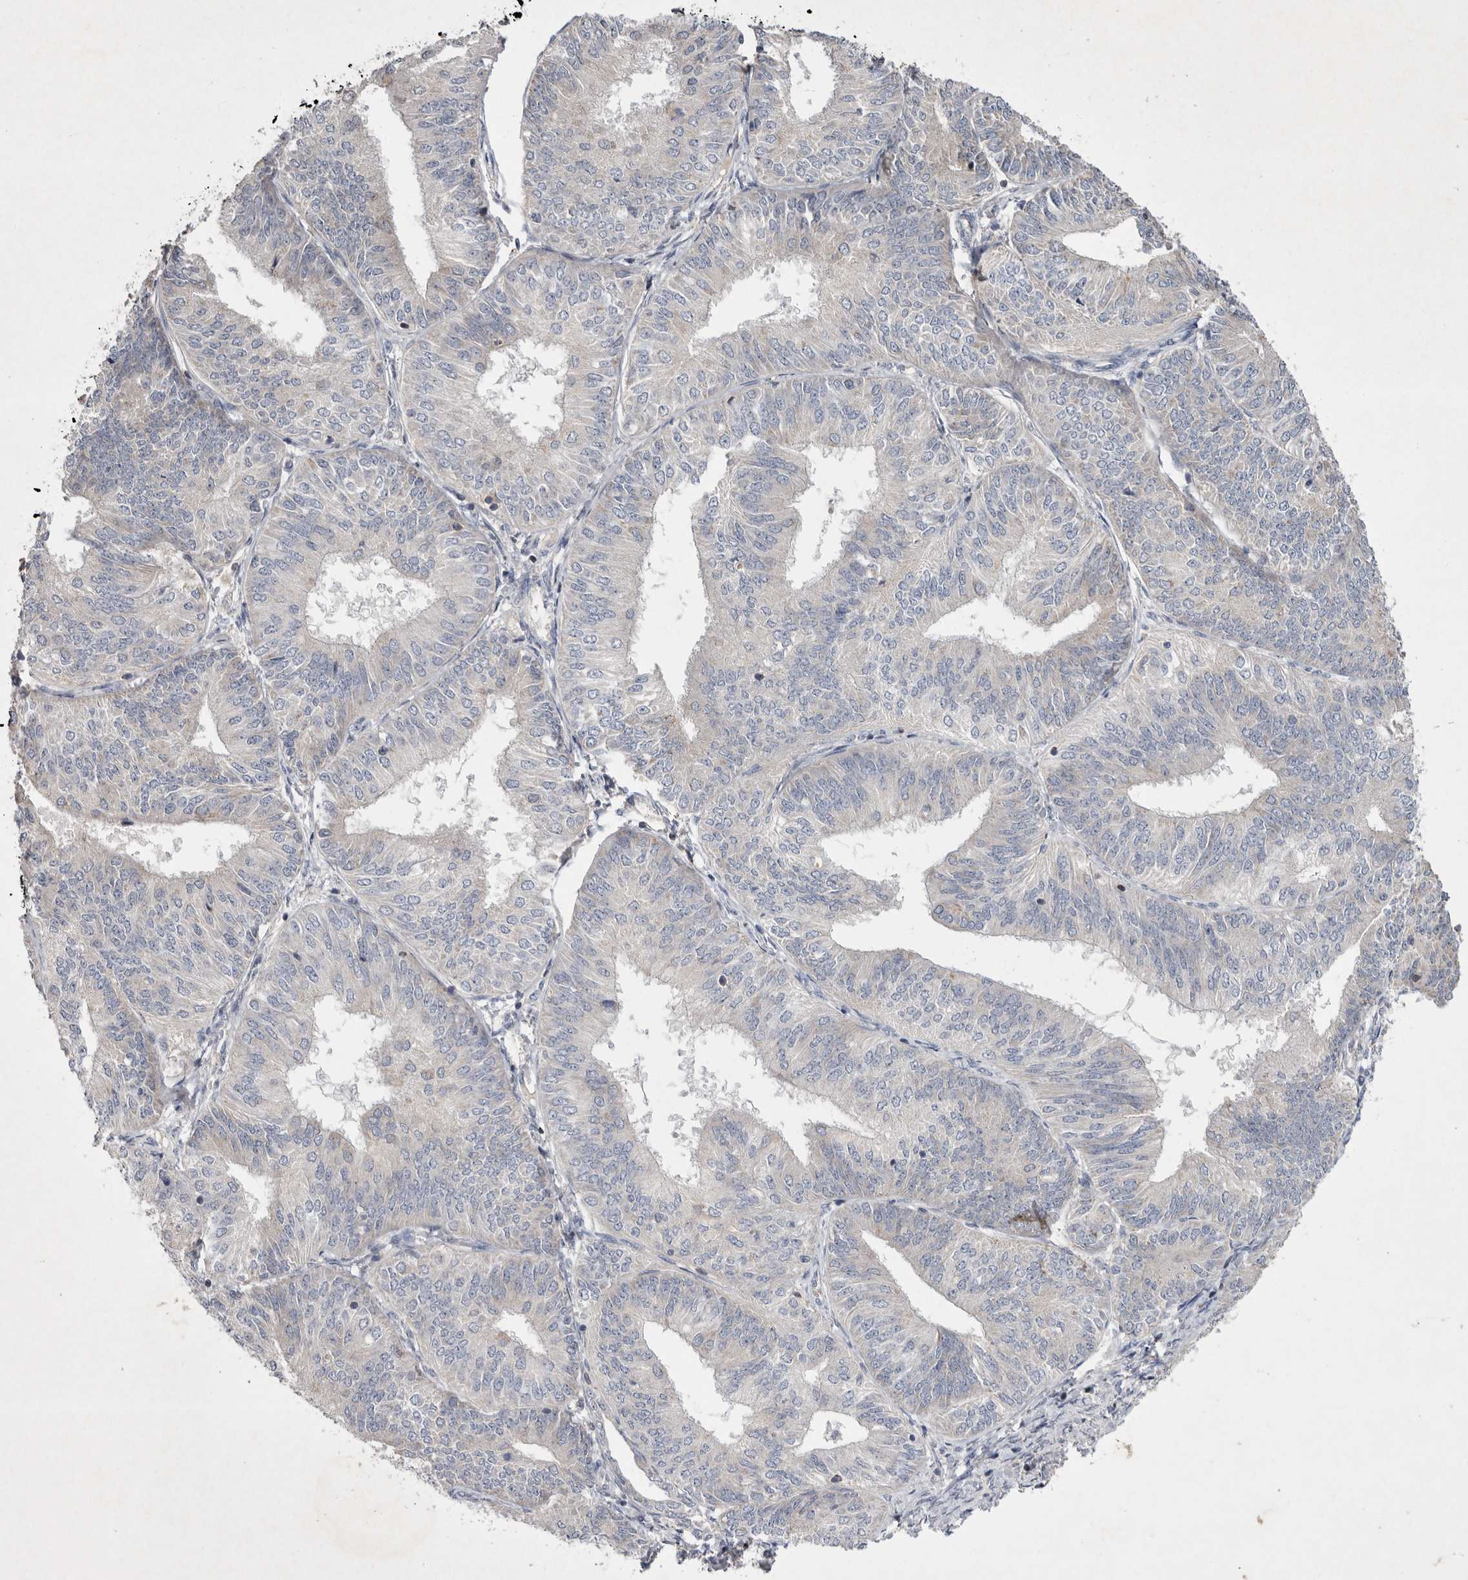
{"staining": {"intensity": "negative", "quantity": "none", "location": "none"}, "tissue": "endometrial cancer", "cell_type": "Tumor cells", "image_type": "cancer", "snomed": [{"axis": "morphology", "description": "Adenocarcinoma, NOS"}, {"axis": "topography", "description": "Endometrium"}], "caption": "The immunohistochemistry (IHC) histopathology image has no significant staining in tumor cells of endometrial cancer (adenocarcinoma) tissue. (DAB (3,3'-diaminobenzidine) immunohistochemistry, high magnification).", "gene": "TNFSF14", "patient": {"sex": "female", "age": 58}}